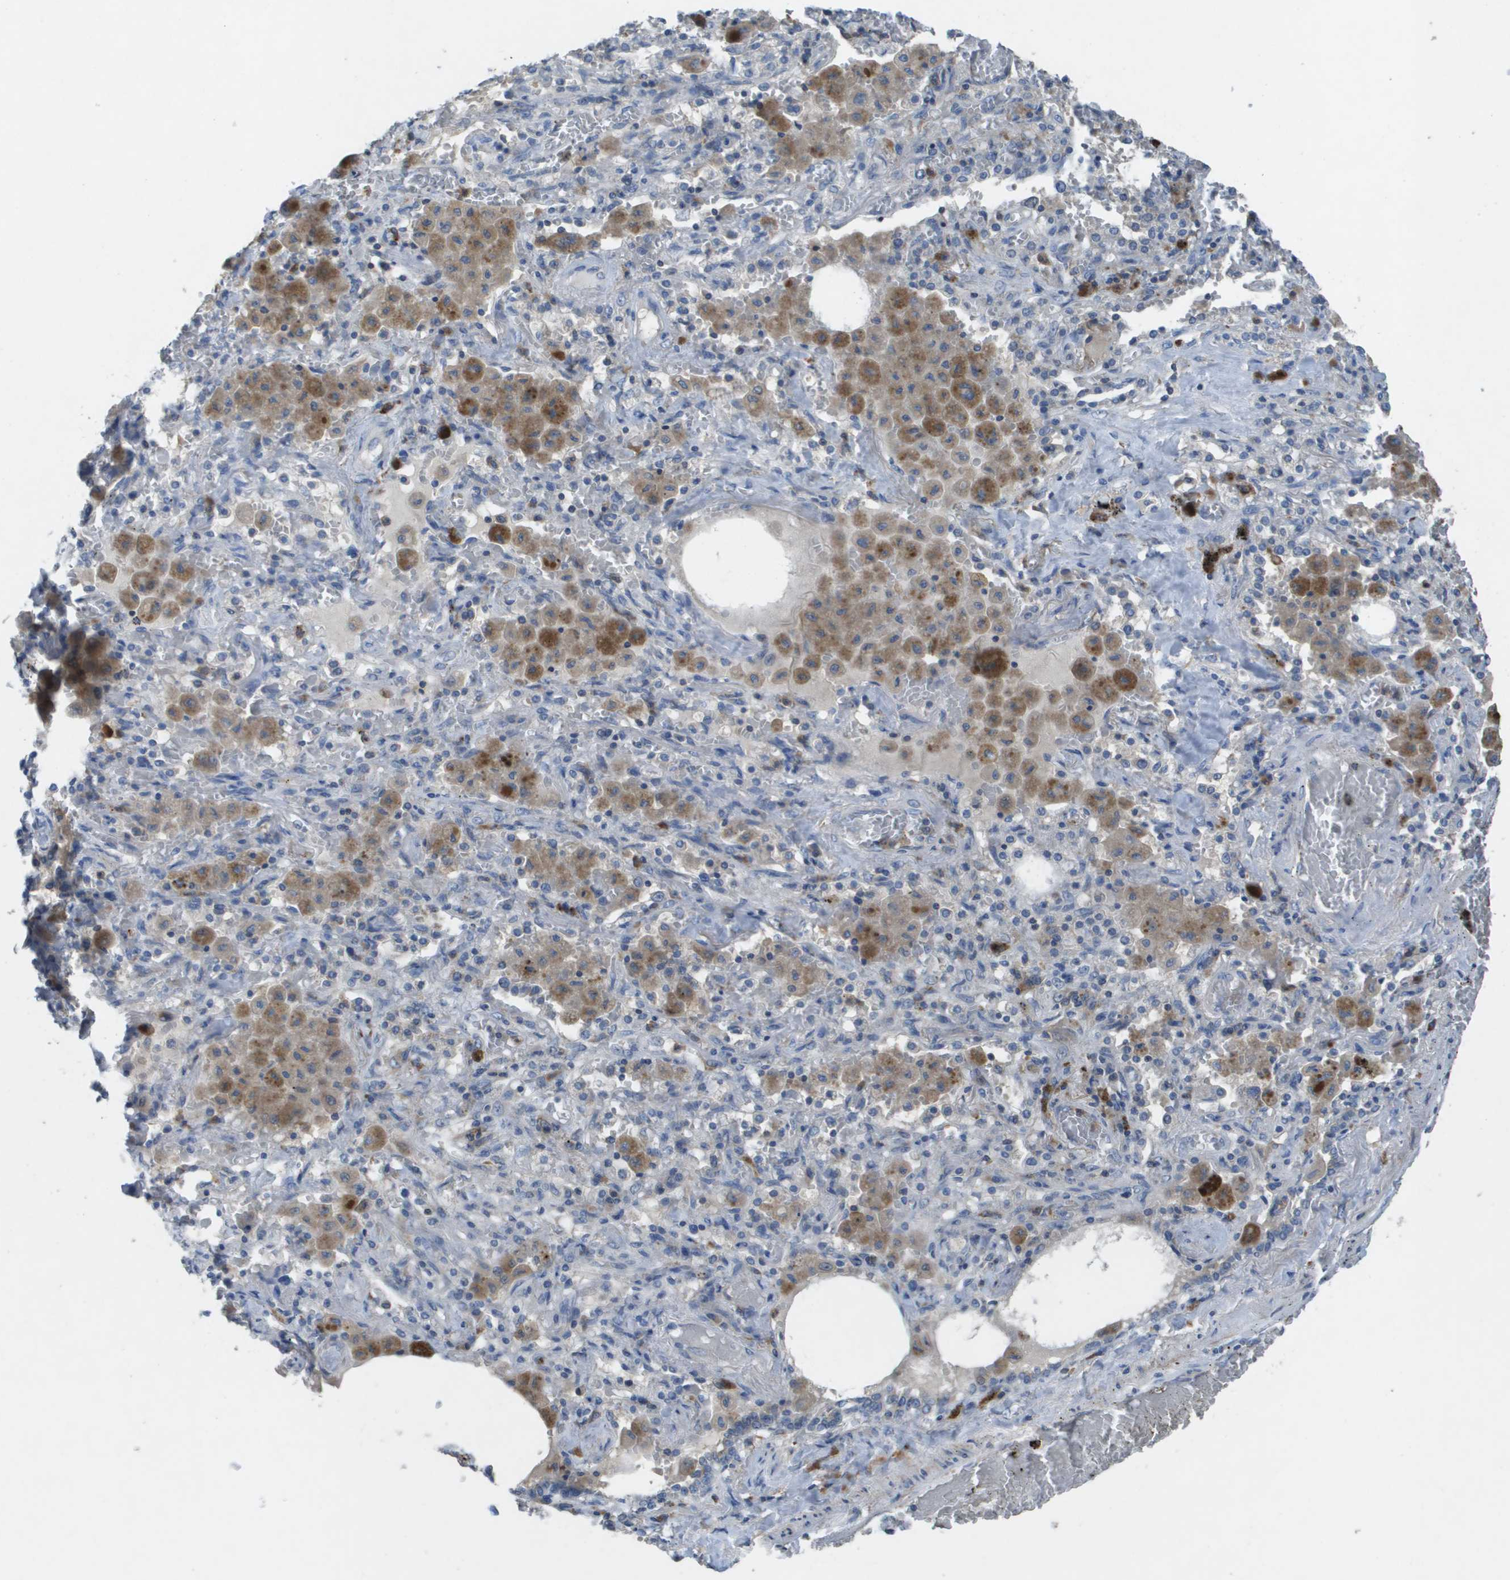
{"staining": {"intensity": "negative", "quantity": "none", "location": "none"}, "tissue": "lung cancer", "cell_type": "Tumor cells", "image_type": "cancer", "snomed": [{"axis": "morphology", "description": "Squamous cell carcinoma, NOS"}, {"axis": "topography", "description": "Lung"}], "caption": "The immunohistochemistry histopathology image has no significant expression in tumor cells of lung cancer (squamous cell carcinoma) tissue.", "gene": "CLCA4", "patient": {"sex": "female", "age": 47}}